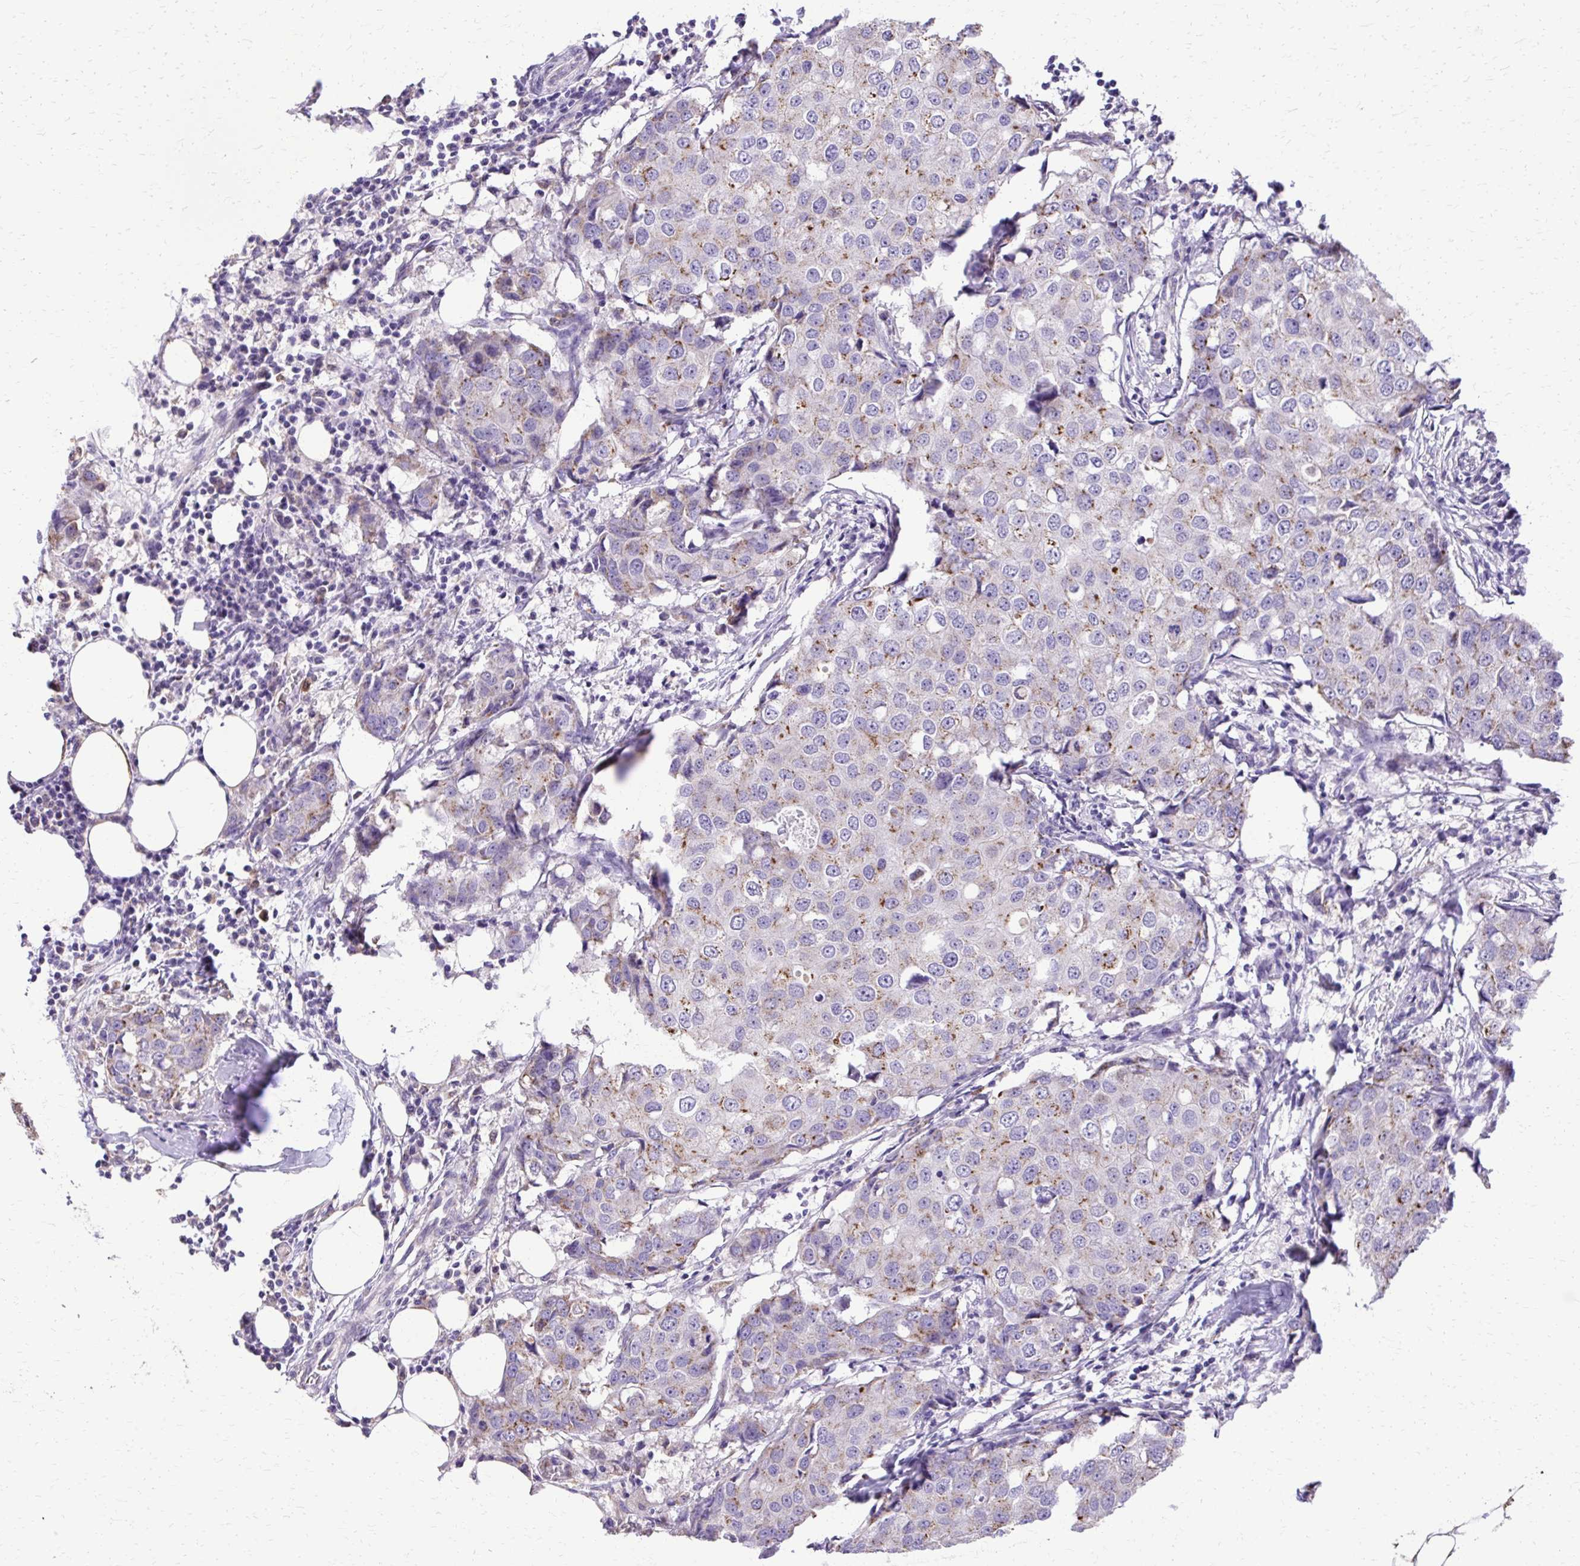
{"staining": {"intensity": "weak", "quantity": "25%-75%", "location": "cytoplasmic/membranous"}, "tissue": "breast cancer", "cell_type": "Tumor cells", "image_type": "cancer", "snomed": [{"axis": "morphology", "description": "Duct carcinoma"}, {"axis": "topography", "description": "Breast"}], "caption": "Protein expression analysis of breast cancer (intraductal carcinoma) displays weak cytoplasmic/membranous expression in approximately 25%-75% of tumor cells.", "gene": "CAT", "patient": {"sex": "female", "age": 27}}